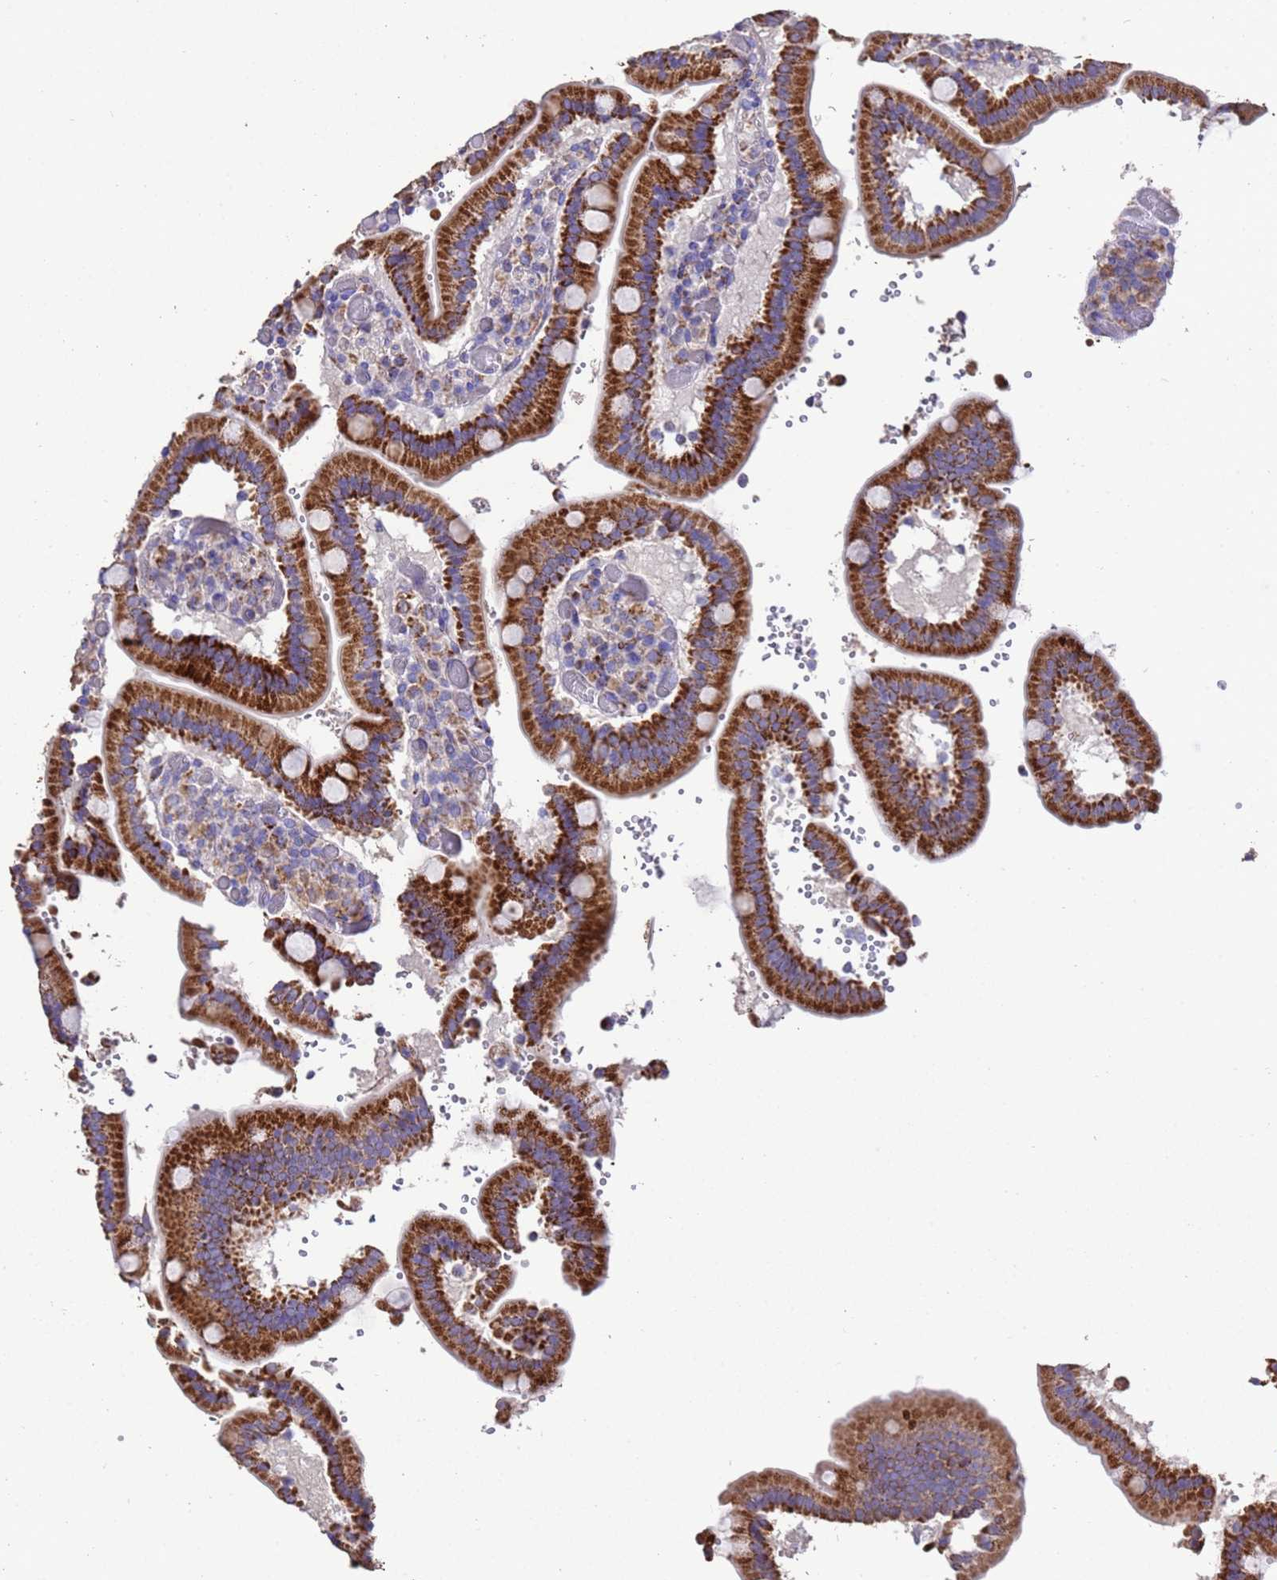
{"staining": {"intensity": "strong", "quantity": ">75%", "location": "cytoplasmic/membranous"}, "tissue": "duodenum", "cell_type": "Glandular cells", "image_type": "normal", "snomed": [{"axis": "morphology", "description": "Normal tissue, NOS"}, {"axis": "topography", "description": "Duodenum"}], "caption": "IHC of benign duodenum demonstrates high levels of strong cytoplasmic/membranous staining in approximately >75% of glandular cells.", "gene": "ZNFX1", "patient": {"sex": "female", "age": 62}}